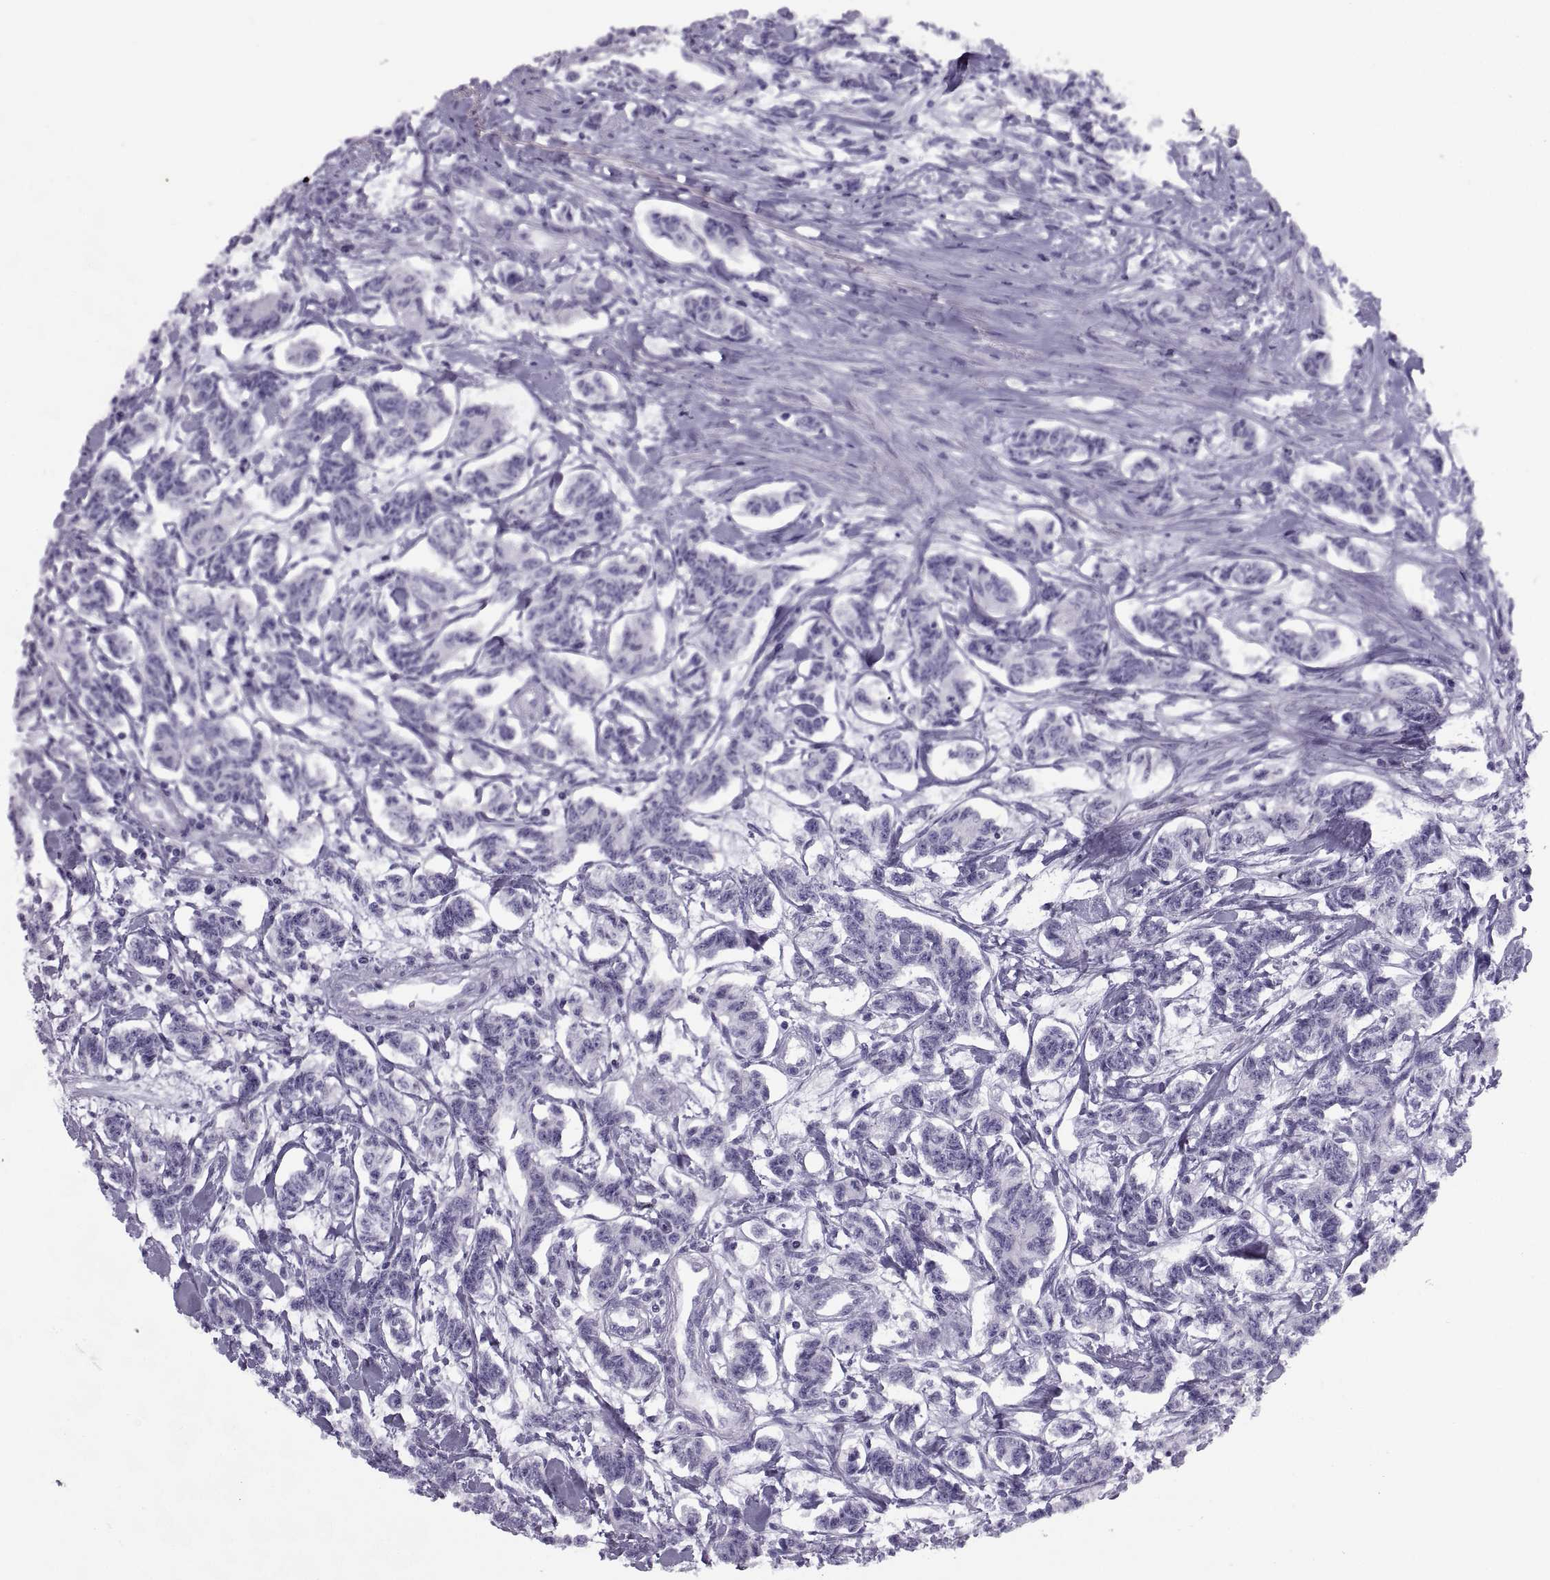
{"staining": {"intensity": "negative", "quantity": "none", "location": "none"}, "tissue": "carcinoid", "cell_type": "Tumor cells", "image_type": "cancer", "snomed": [{"axis": "morphology", "description": "Carcinoid, malignant, NOS"}, {"axis": "topography", "description": "Kidney"}], "caption": "A photomicrograph of carcinoid (malignant) stained for a protein displays no brown staining in tumor cells. (DAB IHC, high magnification).", "gene": "RLBP1", "patient": {"sex": "female", "age": 41}}